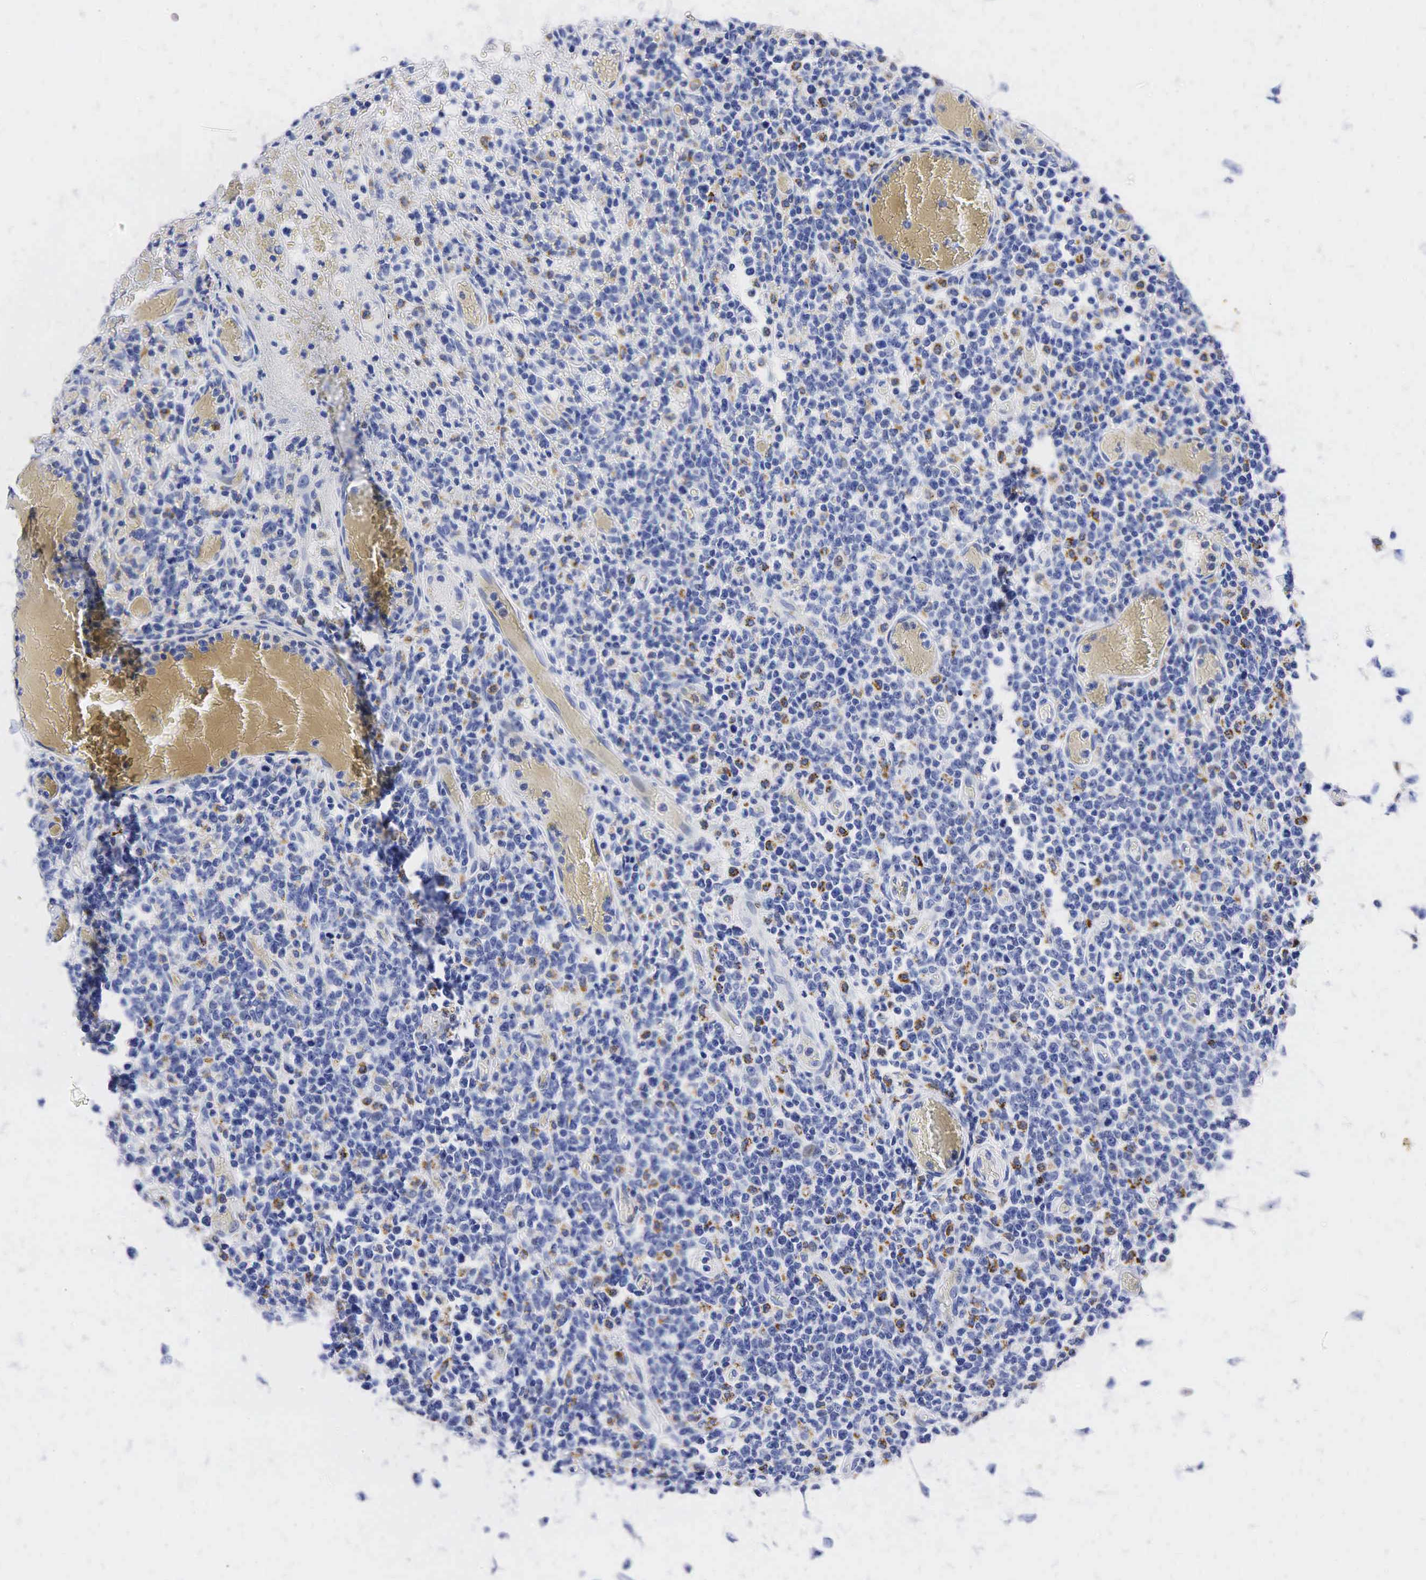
{"staining": {"intensity": "weak", "quantity": "<25%", "location": "cytoplasmic/membranous"}, "tissue": "lymphoma", "cell_type": "Tumor cells", "image_type": "cancer", "snomed": [{"axis": "morphology", "description": "Malignant lymphoma, non-Hodgkin's type, High grade"}, {"axis": "topography", "description": "Colon"}], "caption": "Tumor cells are negative for protein expression in human high-grade malignant lymphoma, non-Hodgkin's type.", "gene": "SYP", "patient": {"sex": "male", "age": 82}}